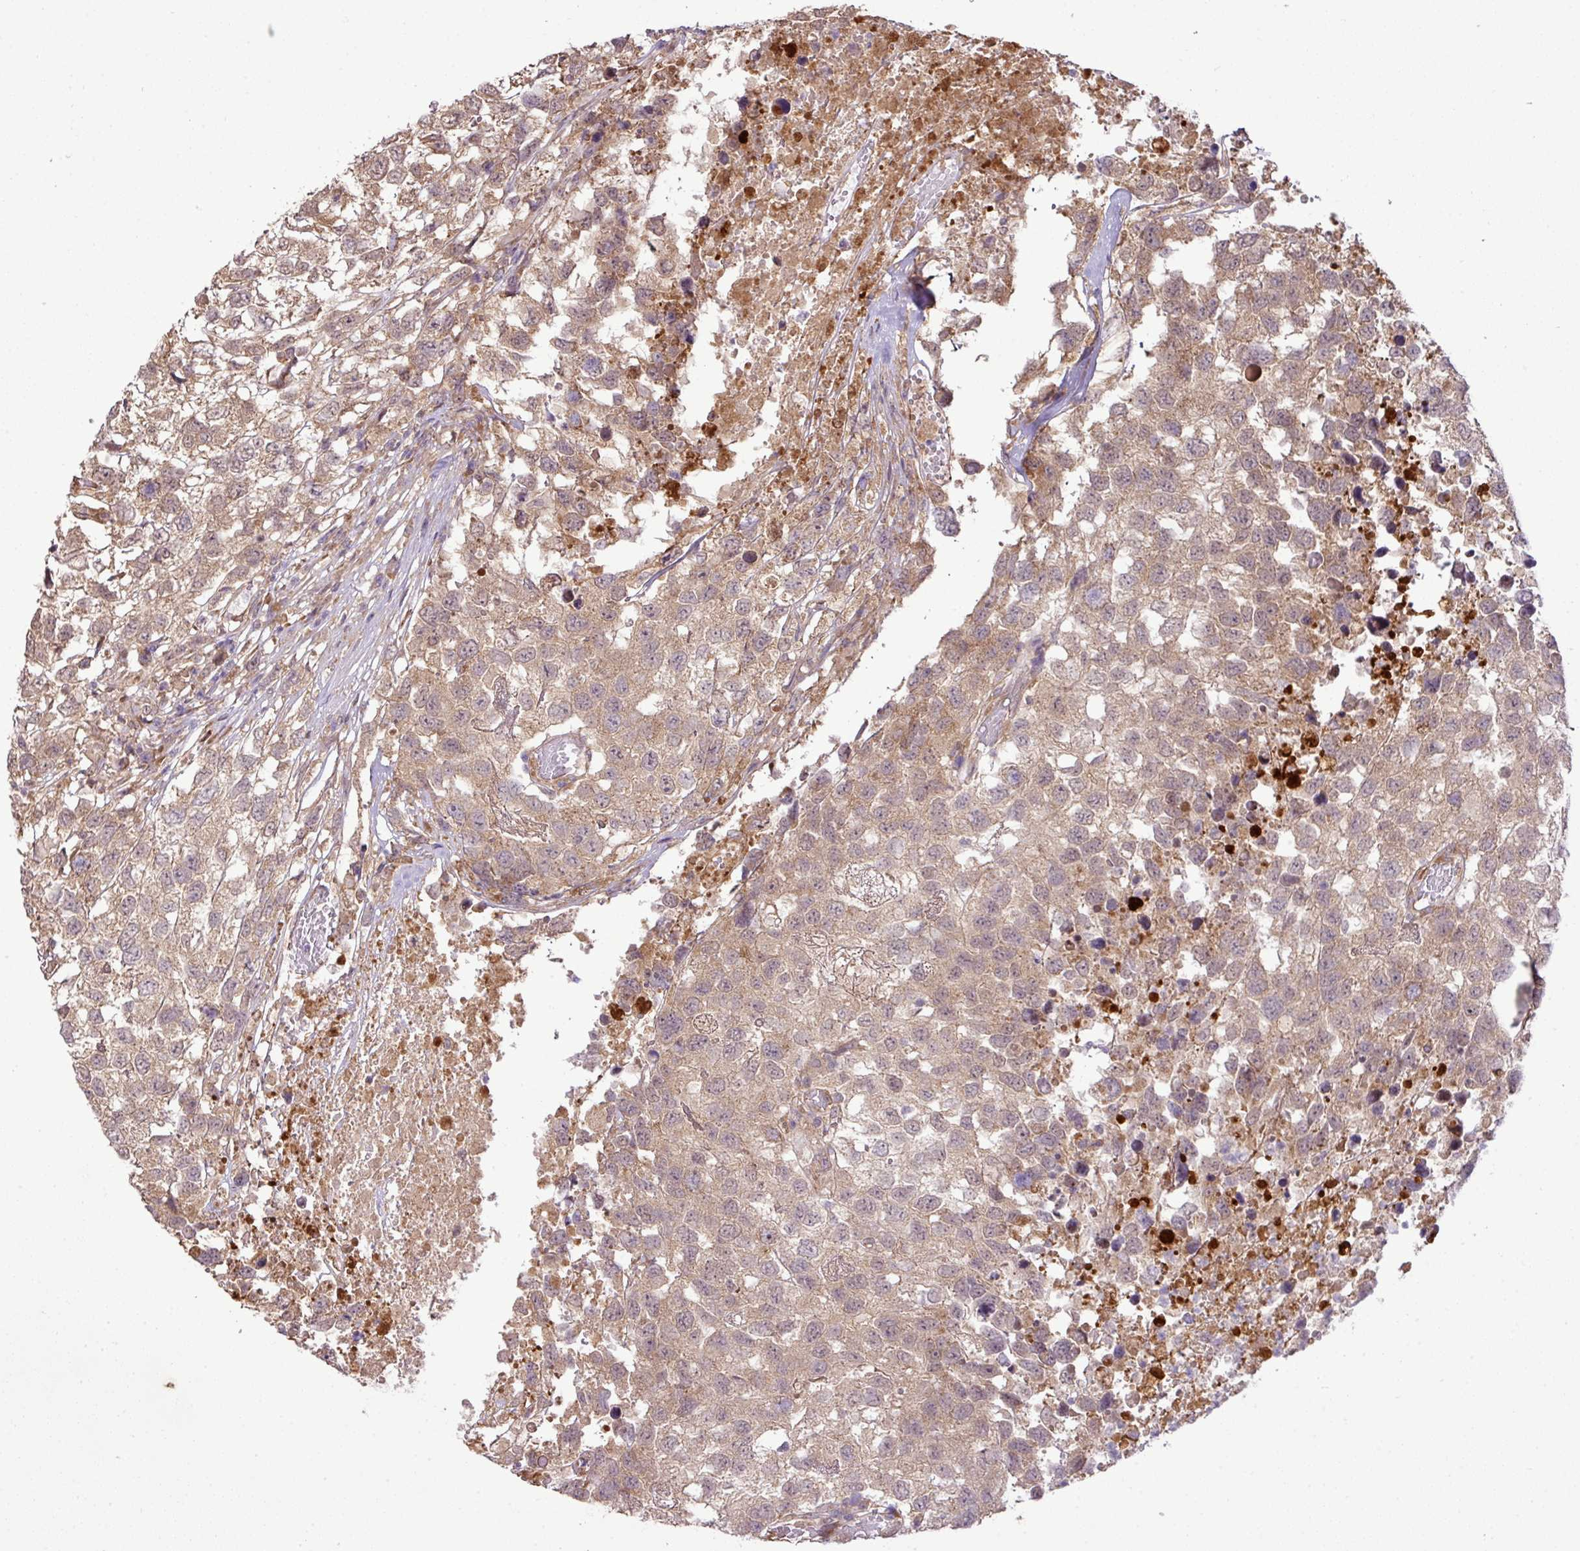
{"staining": {"intensity": "weak", "quantity": ">75%", "location": "cytoplasmic/membranous"}, "tissue": "testis cancer", "cell_type": "Tumor cells", "image_type": "cancer", "snomed": [{"axis": "morphology", "description": "Carcinoma, Embryonal, NOS"}, {"axis": "topography", "description": "Testis"}], "caption": "Tumor cells reveal low levels of weak cytoplasmic/membranous staining in about >75% of cells in testis embryonal carcinoma.", "gene": "DNAAF4", "patient": {"sex": "male", "age": 83}}